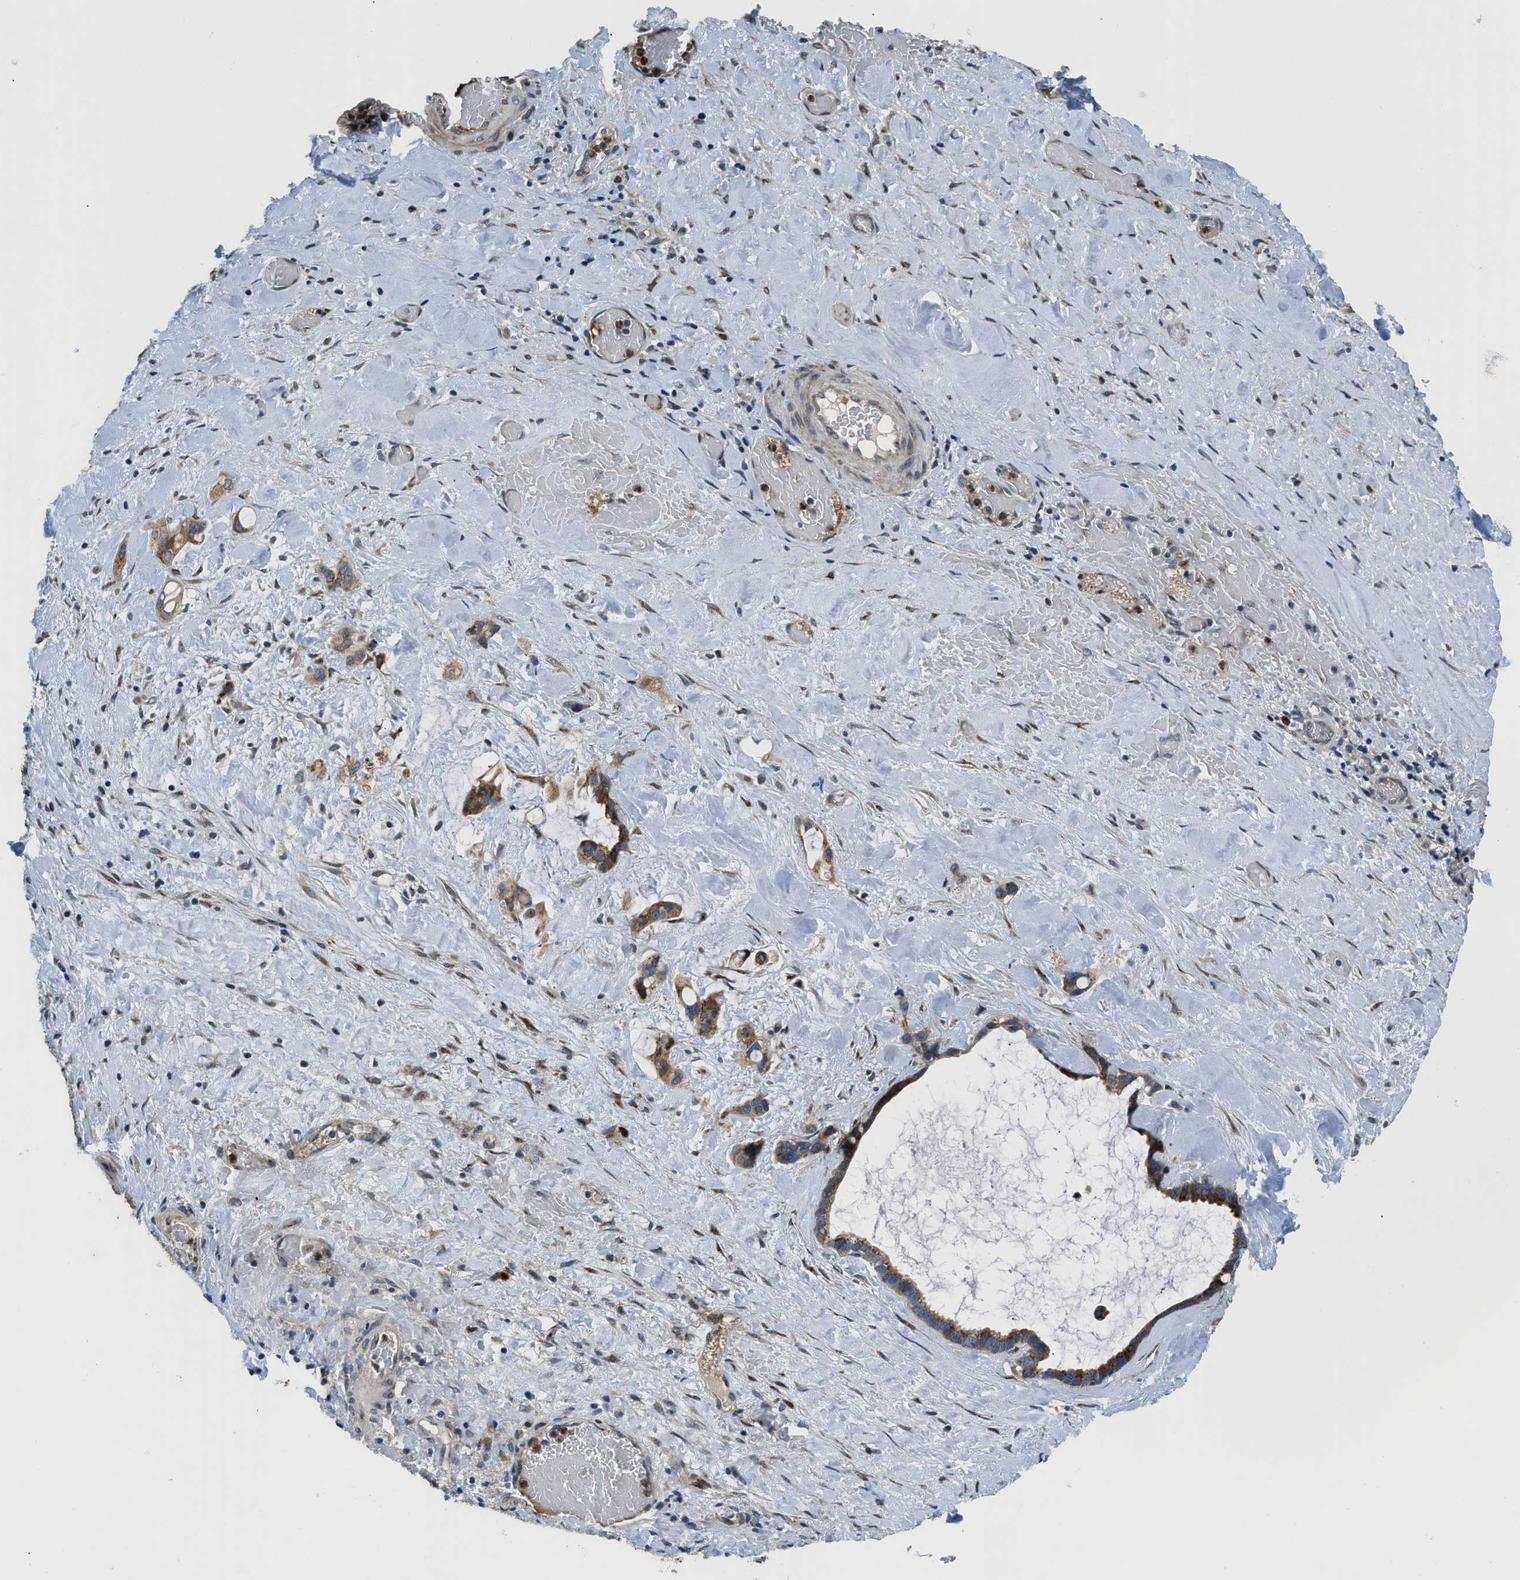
{"staining": {"intensity": "moderate", "quantity": ">75%", "location": "cytoplasmic/membranous"}, "tissue": "liver cancer", "cell_type": "Tumor cells", "image_type": "cancer", "snomed": [{"axis": "morphology", "description": "Cholangiocarcinoma"}, {"axis": "topography", "description": "Liver"}], "caption": "A medium amount of moderate cytoplasmic/membranous expression is seen in approximately >75% of tumor cells in liver cholangiocarcinoma tissue.", "gene": "FUT8", "patient": {"sex": "female", "age": 65}}